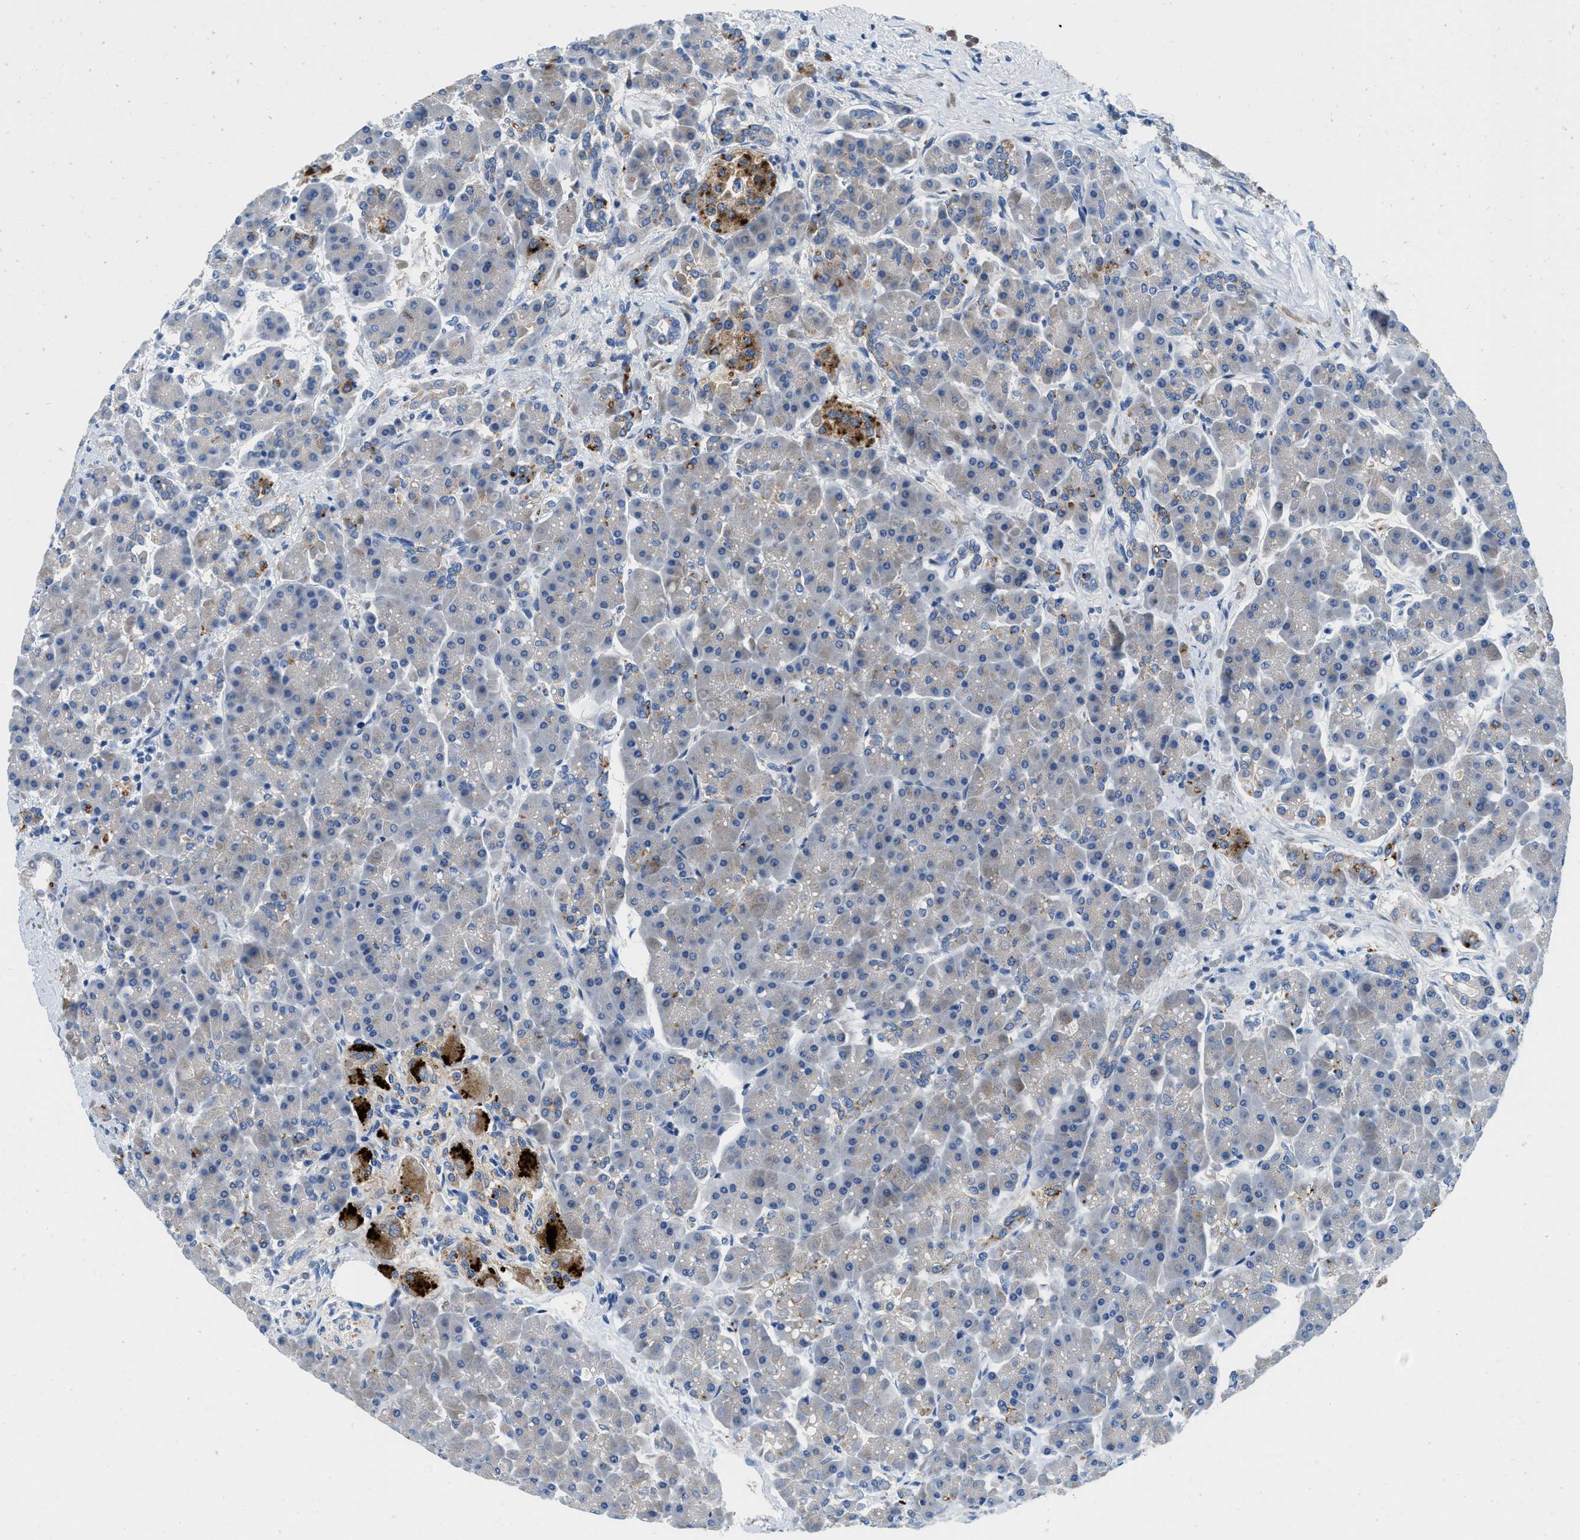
{"staining": {"intensity": "negative", "quantity": "none", "location": "none"}, "tissue": "pancreas", "cell_type": "Exocrine glandular cells", "image_type": "normal", "snomed": [{"axis": "morphology", "description": "Normal tissue, NOS"}, {"axis": "topography", "description": "Pancreas"}], "caption": "This histopathology image is of unremarkable pancreas stained with immunohistochemistry to label a protein in brown with the nuclei are counter-stained blue. There is no staining in exocrine glandular cells.", "gene": "TSPAN3", "patient": {"sex": "female", "age": 70}}